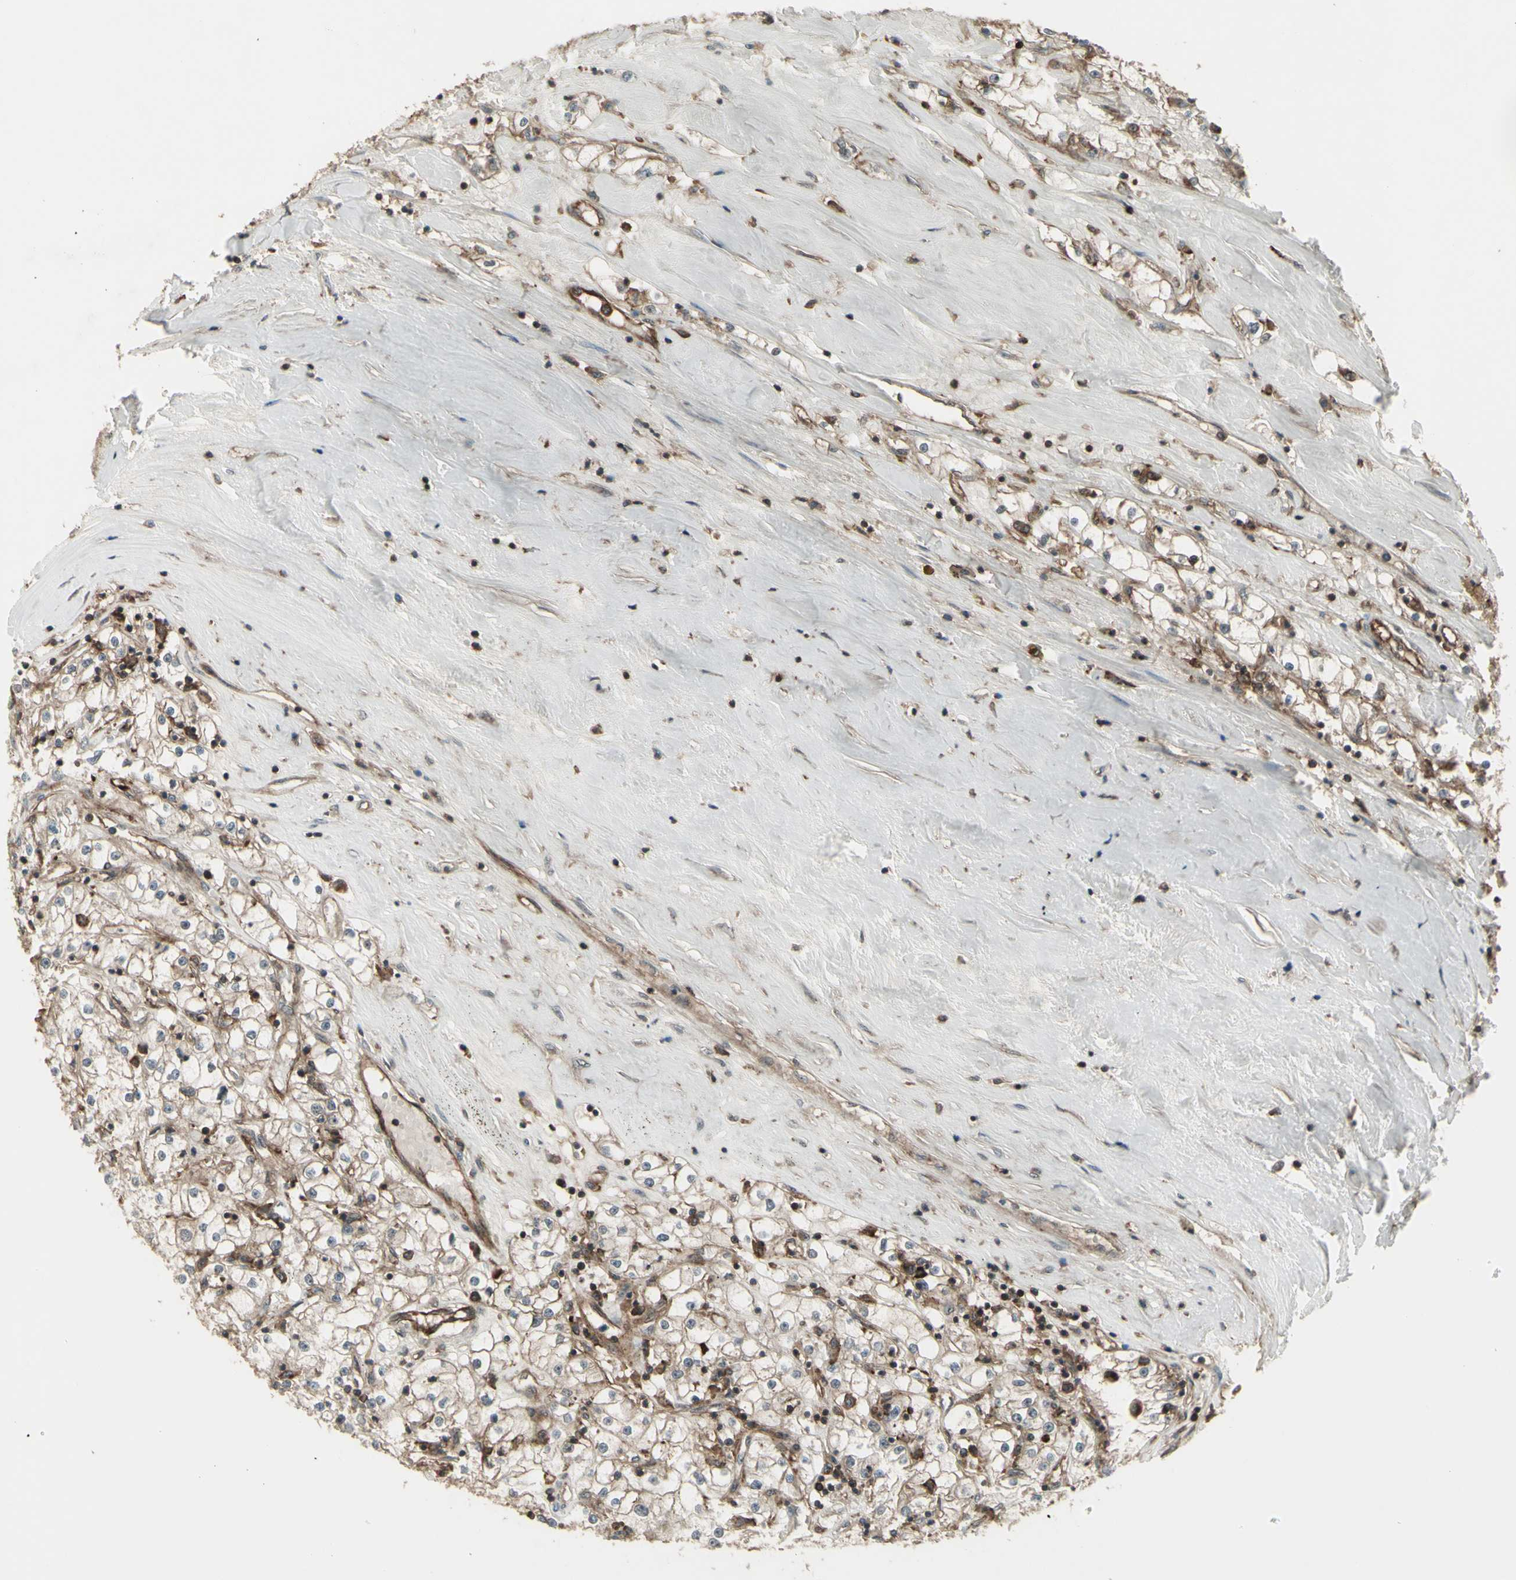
{"staining": {"intensity": "weak", "quantity": ">75%", "location": "cytoplasmic/membranous"}, "tissue": "renal cancer", "cell_type": "Tumor cells", "image_type": "cancer", "snomed": [{"axis": "morphology", "description": "Adenocarcinoma, NOS"}, {"axis": "topography", "description": "Kidney"}], "caption": "Brown immunohistochemical staining in renal adenocarcinoma displays weak cytoplasmic/membranous expression in approximately >75% of tumor cells. The staining was performed using DAB (3,3'-diaminobenzidine), with brown indicating positive protein expression. Nuclei are stained blue with hematoxylin.", "gene": "FXYD5", "patient": {"sex": "male", "age": 56}}